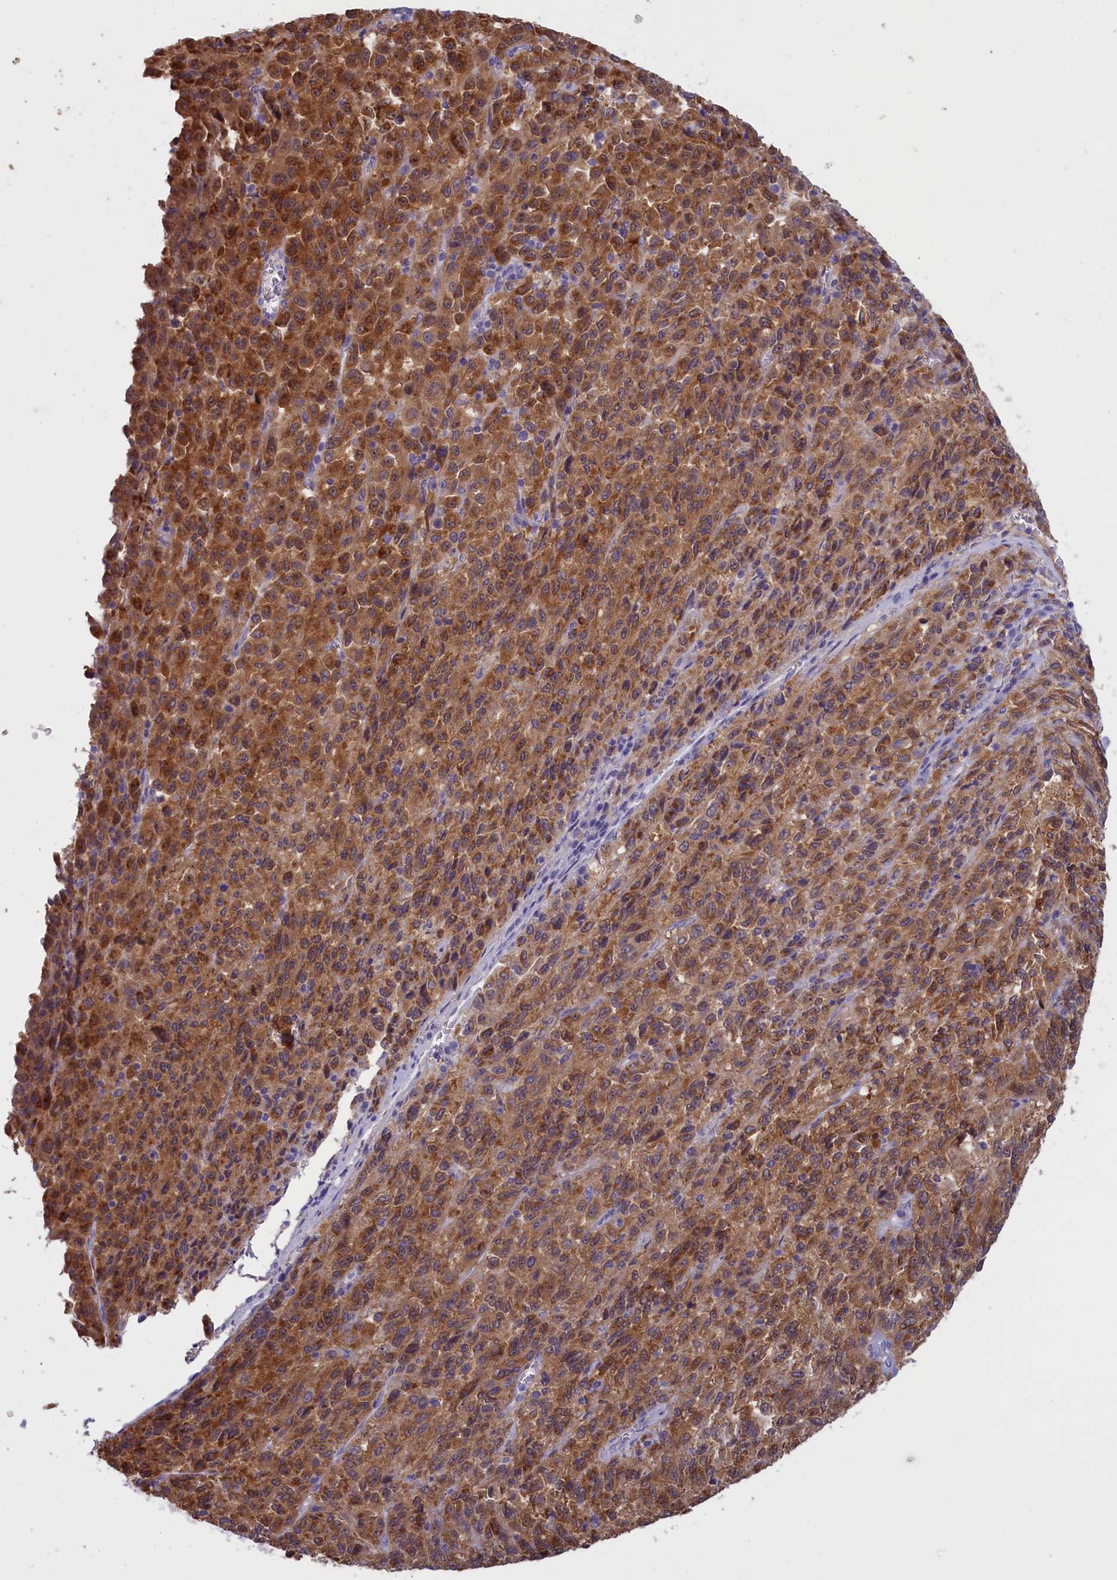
{"staining": {"intensity": "moderate", "quantity": ">75%", "location": "cytoplasmic/membranous"}, "tissue": "melanoma", "cell_type": "Tumor cells", "image_type": "cancer", "snomed": [{"axis": "morphology", "description": "Malignant melanoma, Metastatic site"}, {"axis": "topography", "description": "Lung"}], "caption": "A medium amount of moderate cytoplasmic/membranous expression is identified in about >75% of tumor cells in malignant melanoma (metastatic site) tissue. (DAB (3,3'-diaminobenzidine) IHC with brightfield microscopy, high magnification).", "gene": "GAPDHS", "patient": {"sex": "male", "age": 64}}